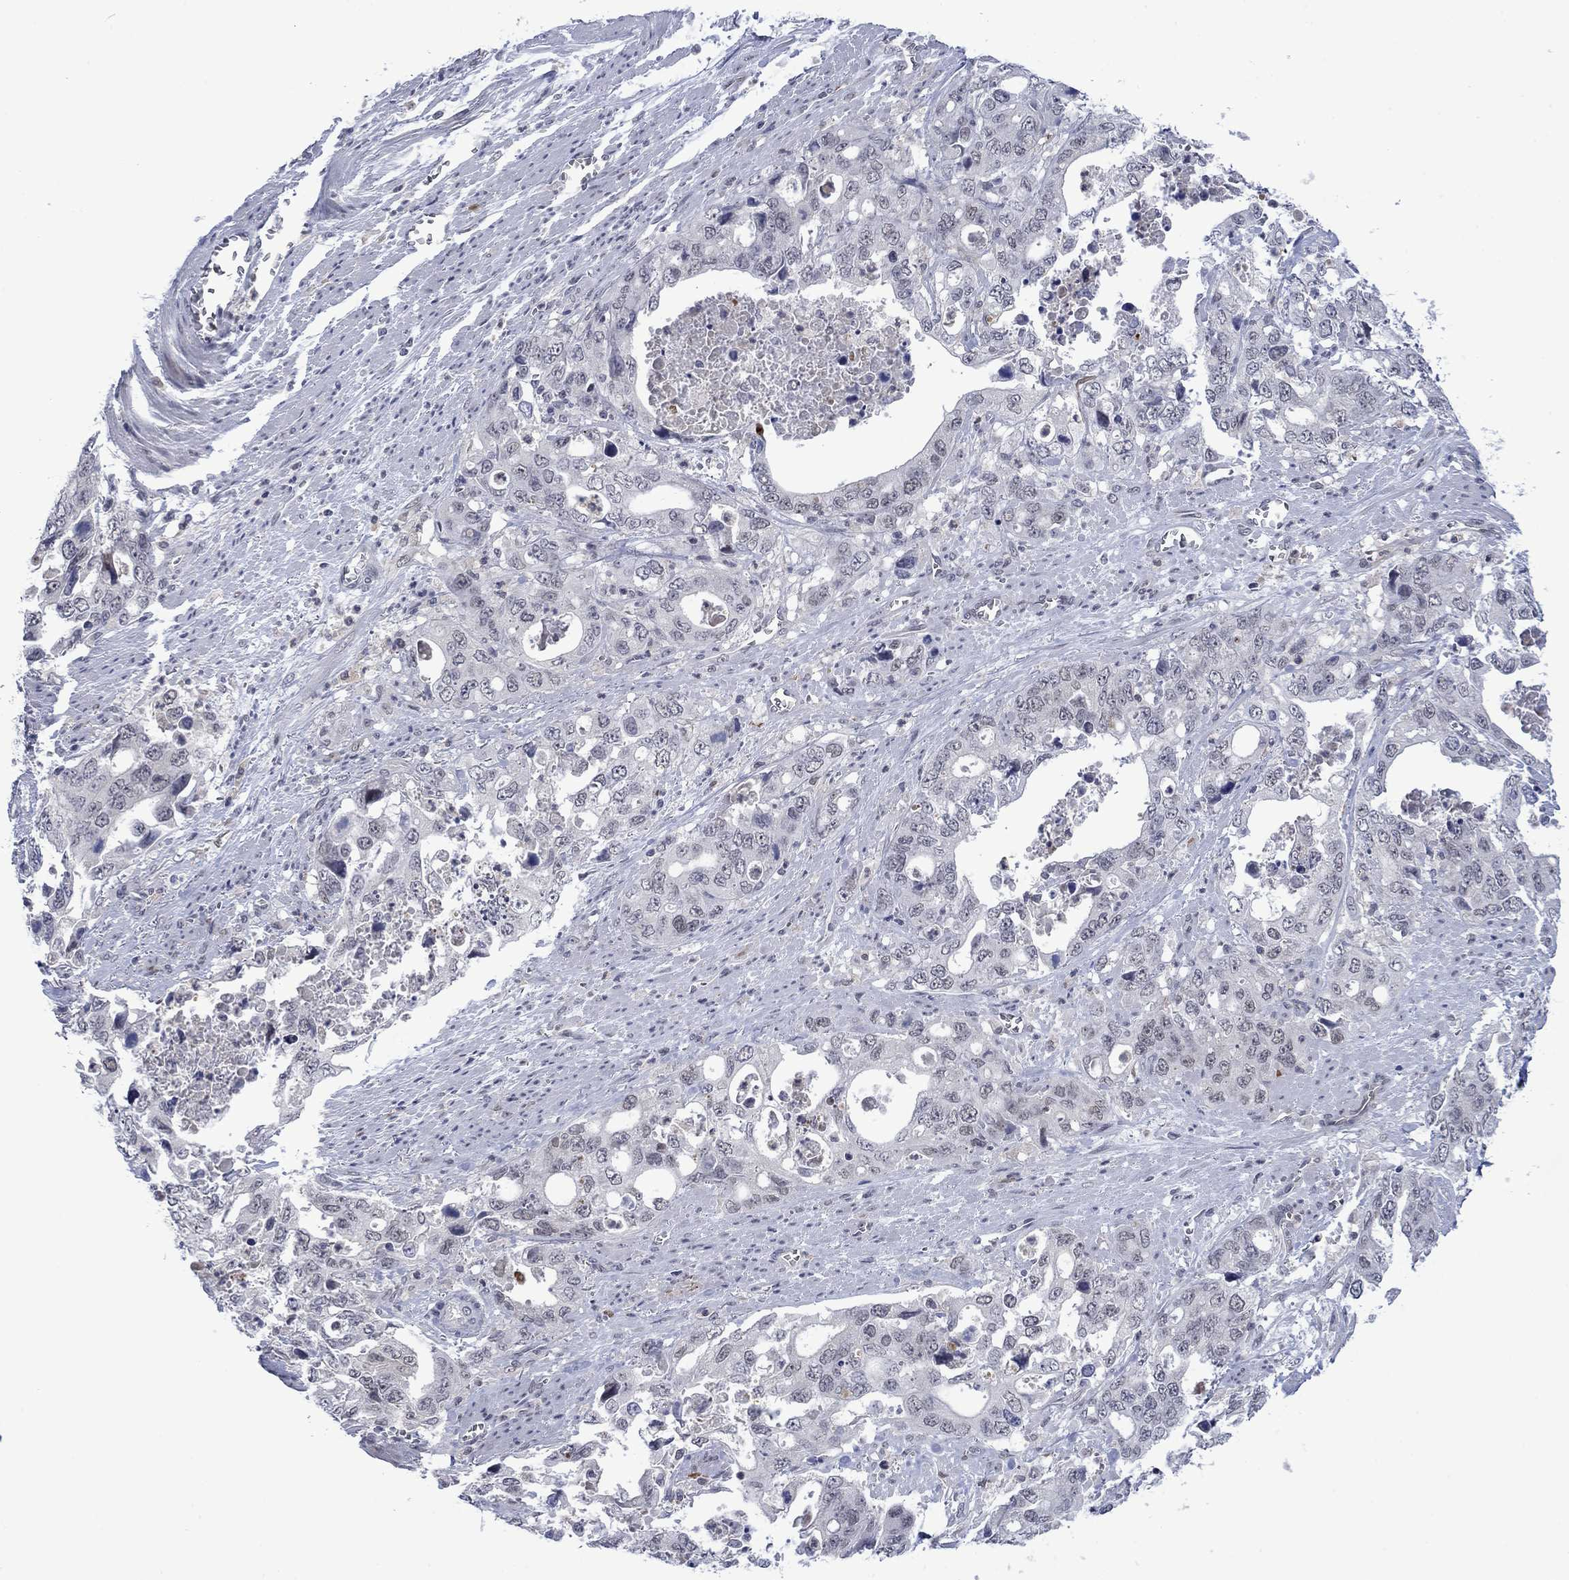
{"staining": {"intensity": "negative", "quantity": "none", "location": "none"}, "tissue": "stomach cancer", "cell_type": "Tumor cells", "image_type": "cancer", "snomed": [{"axis": "morphology", "description": "Adenocarcinoma, NOS"}, {"axis": "topography", "description": "Stomach, upper"}], "caption": "The immunohistochemistry image has no significant expression in tumor cells of adenocarcinoma (stomach) tissue.", "gene": "AGL", "patient": {"sex": "male", "age": 74}}